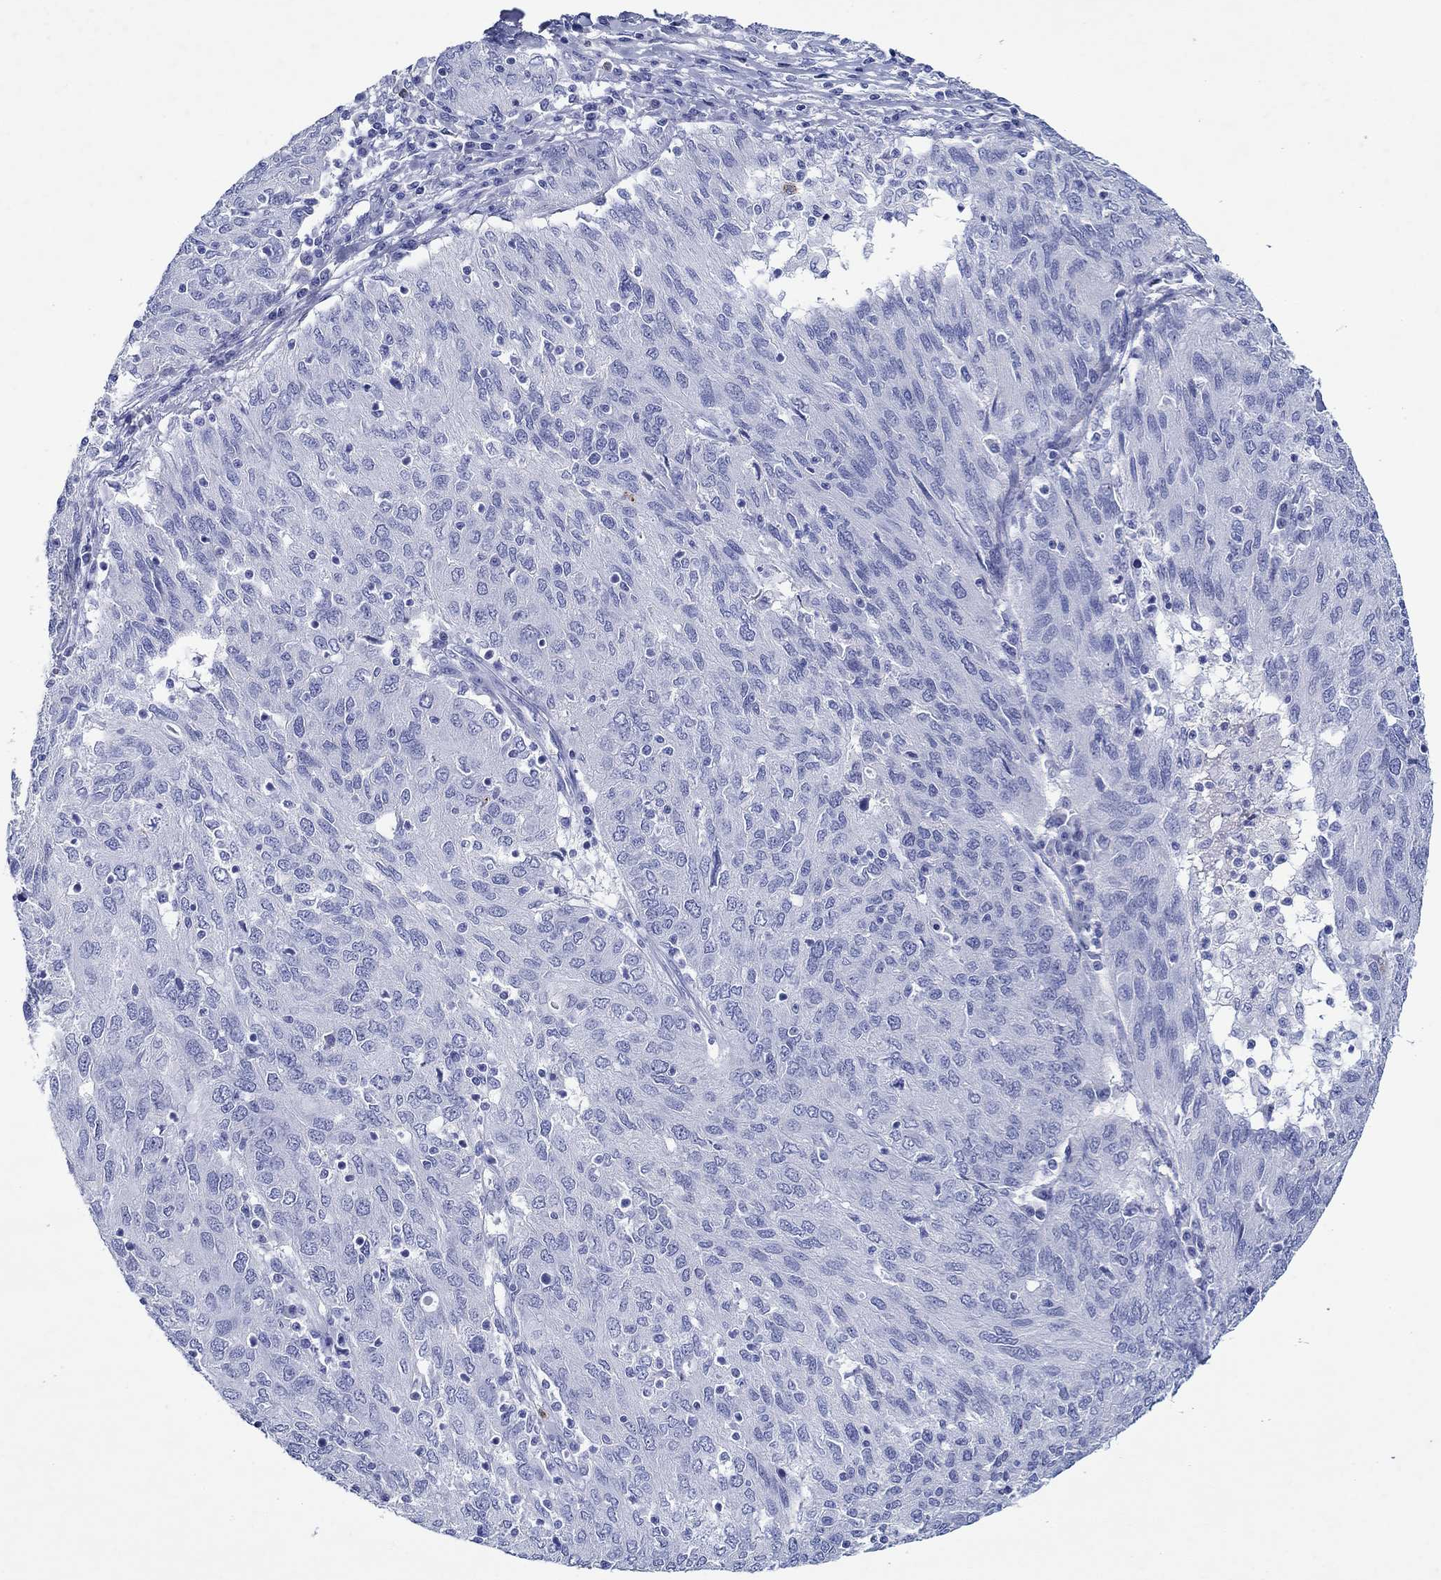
{"staining": {"intensity": "negative", "quantity": "none", "location": "none"}, "tissue": "ovarian cancer", "cell_type": "Tumor cells", "image_type": "cancer", "snomed": [{"axis": "morphology", "description": "Carcinoma, endometroid"}, {"axis": "topography", "description": "Ovary"}], "caption": "Endometroid carcinoma (ovarian) was stained to show a protein in brown. There is no significant staining in tumor cells.", "gene": "EPX", "patient": {"sex": "female", "age": 50}}